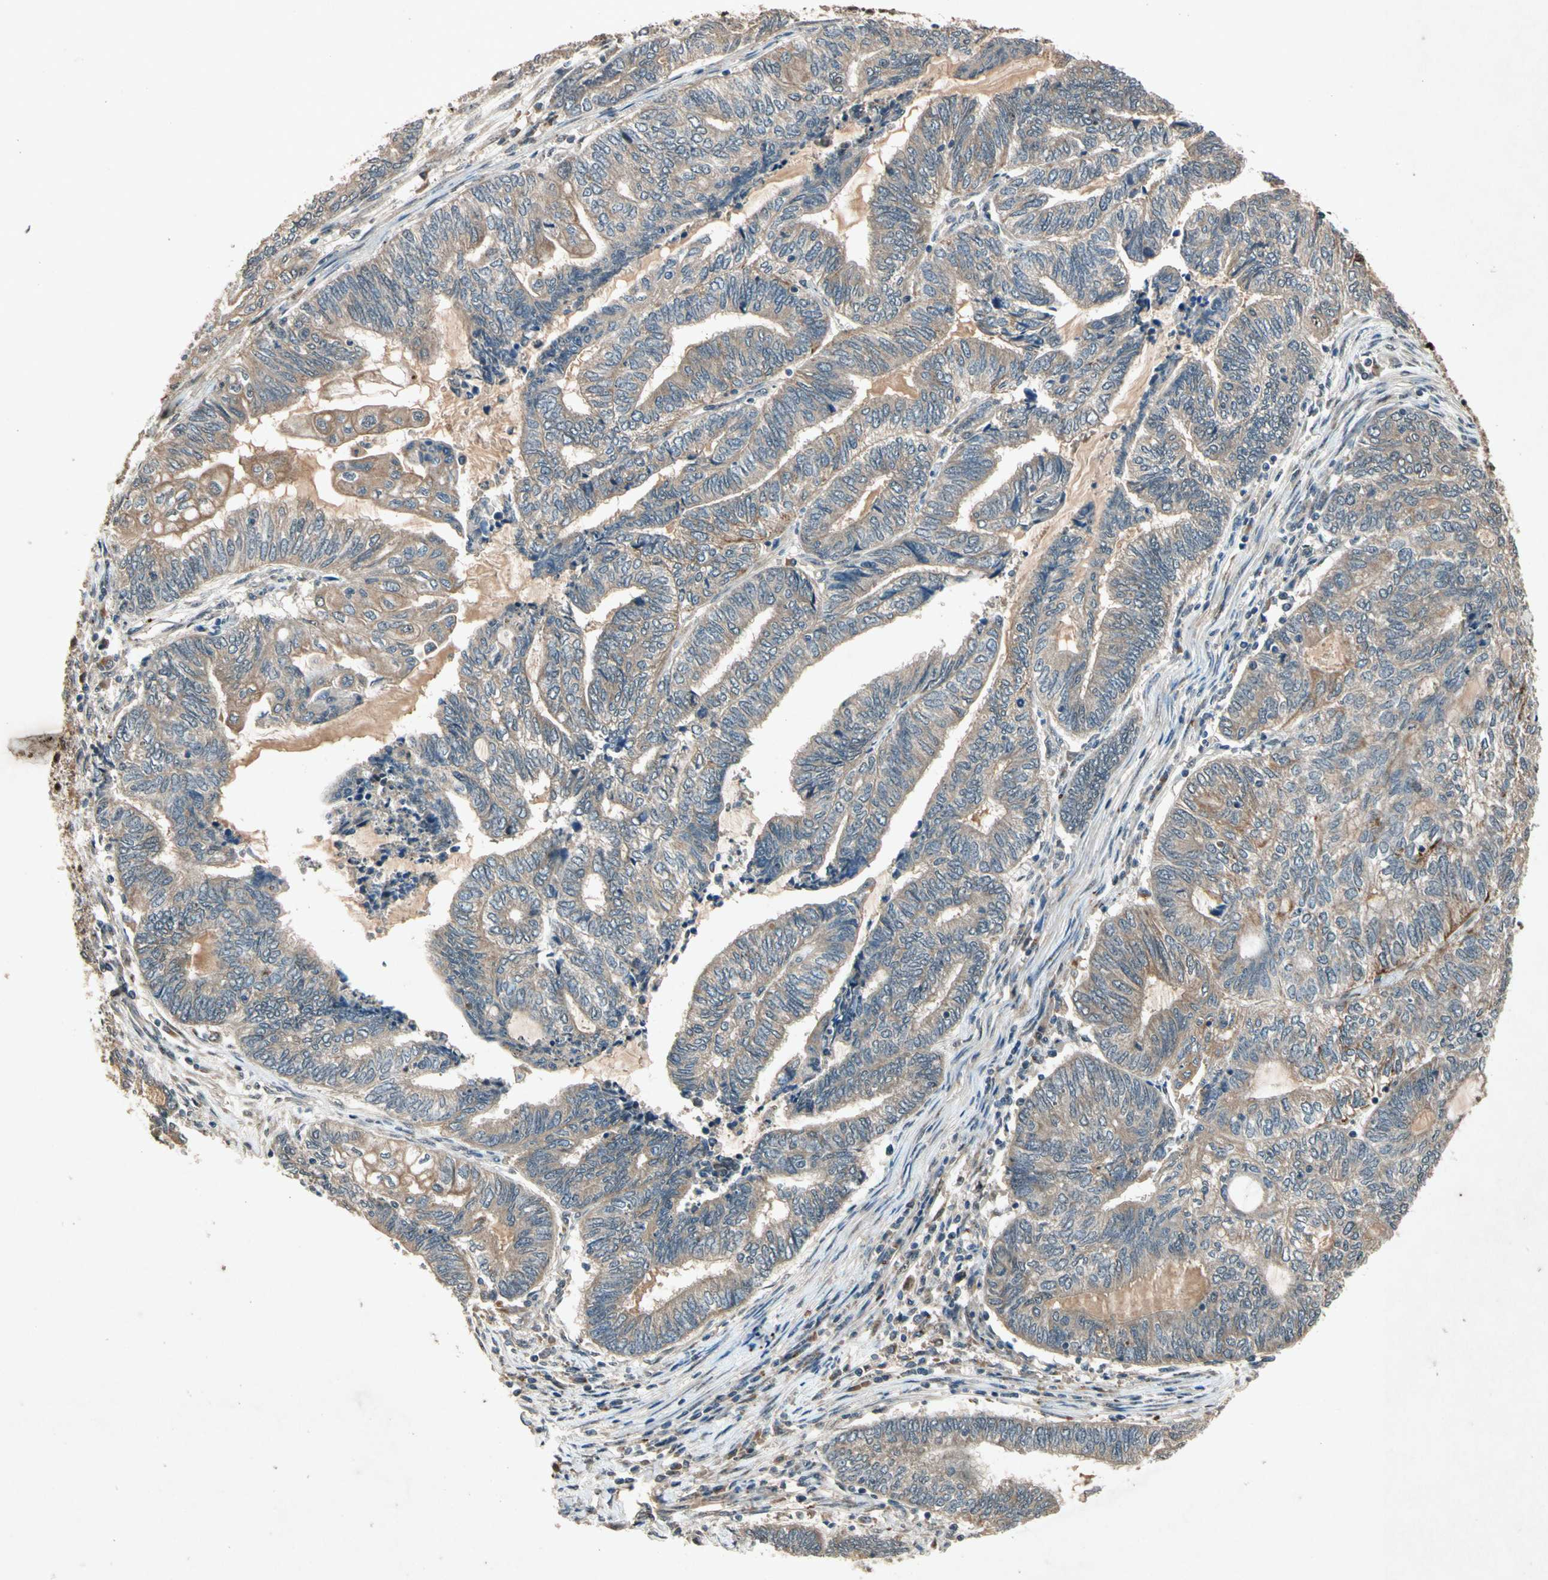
{"staining": {"intensity": "moderate", "quantity": ">75%", "location": "cytoplasmic/membranous,nuclear"}, "tissue": "endometrial cancer", "cell_type": "Tumor cells", "image_type": "cancer", "snomed": [{"axis": "morphology", "description": "Adenocarcinoma, NOS"}, {"axis": "topography", "description": "Uterus"}, {"axis": "topography", "description": "Endometrium"}], "caption": "Adenocarcinoma (endometrial) stained with a protein marker exhibits moderate staining in tumor cells.", "gene": "PML", "patient": {"sex": "female", "age": 70}}